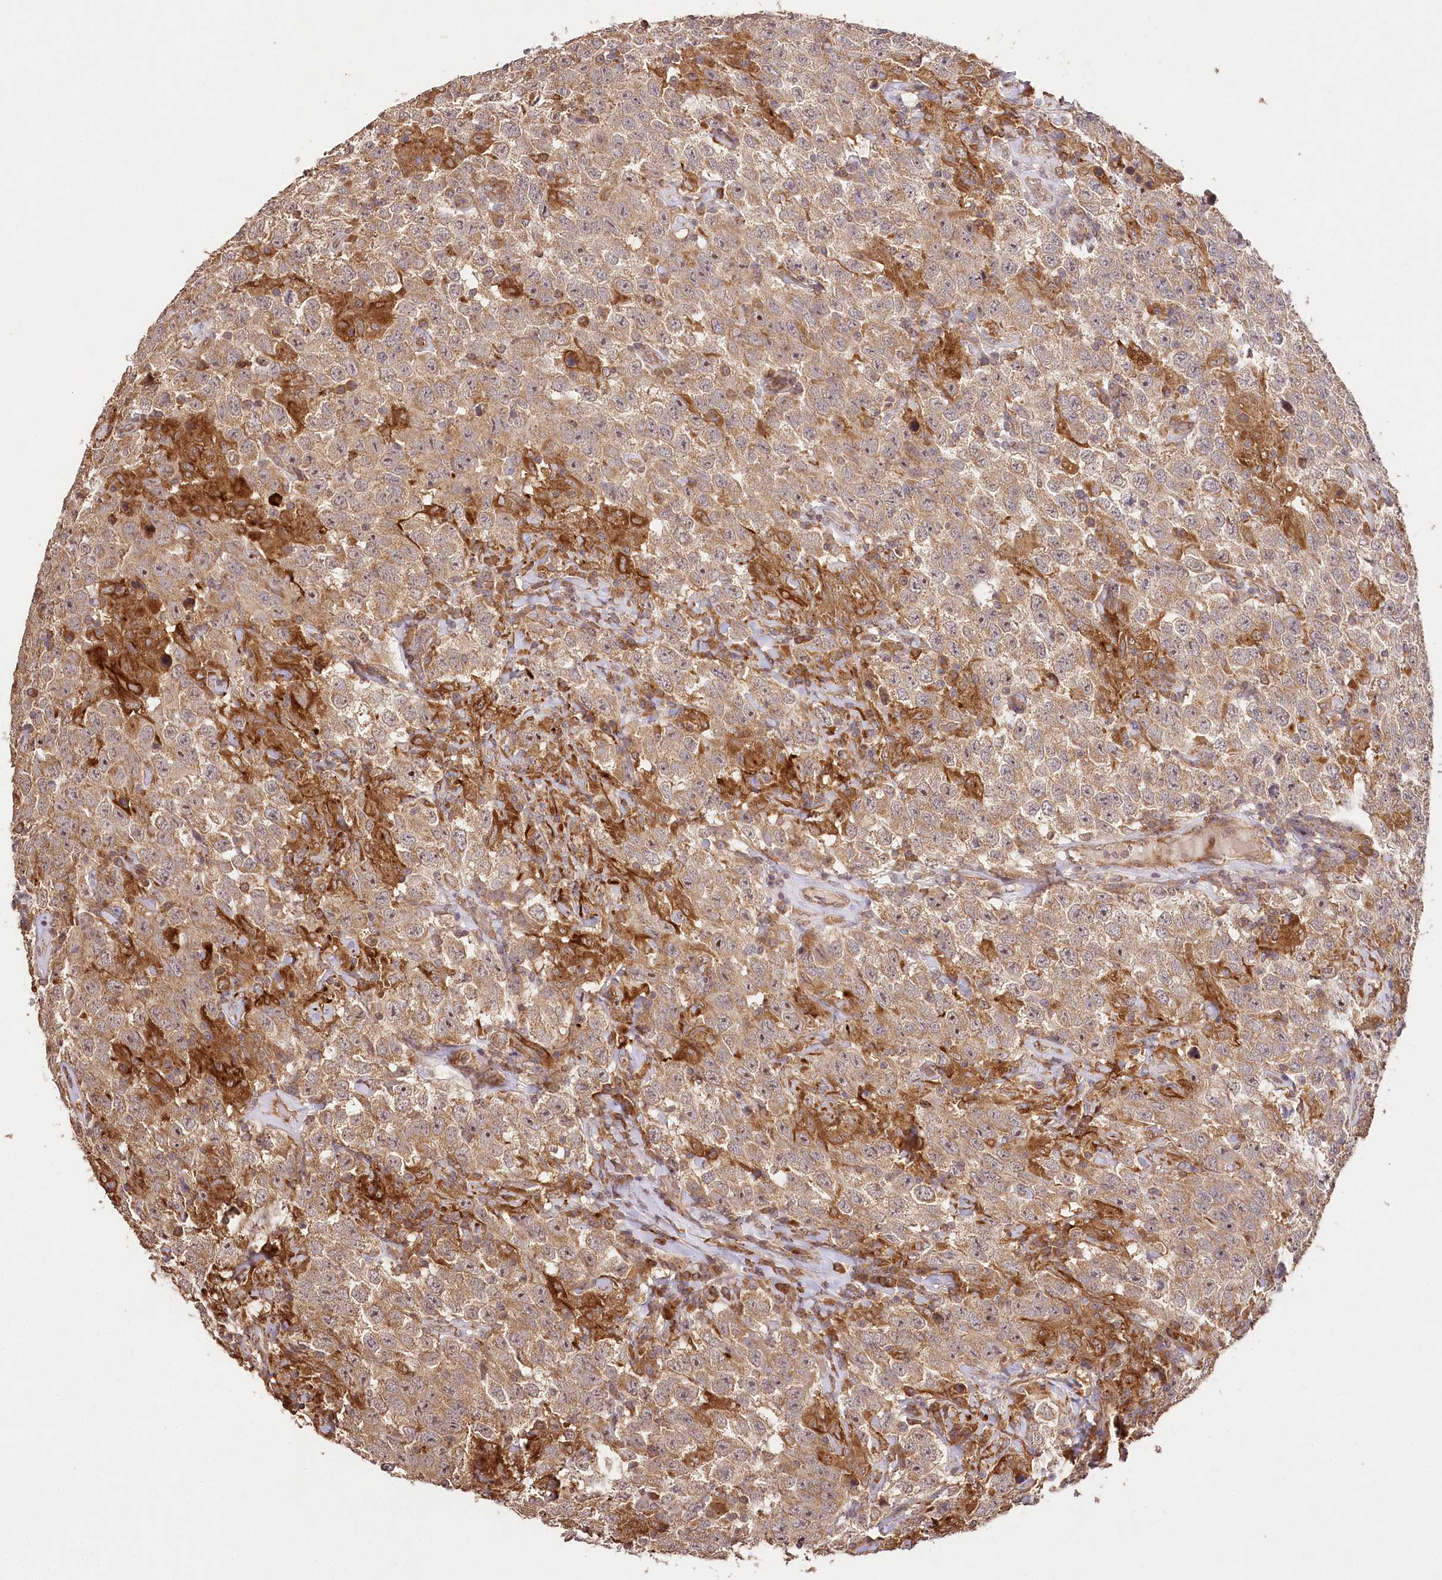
{"staining": {"intensity": "moderate", "quantity": ">75%", "location": "cytoplasmic/membranous,nuclear"}, "tissue": "testis cancer", "cell_type": "Tumor cells", "image_type": "cancer", "snomed": [{"axis": "morphology", "description": "Seminoma, NOS"}, {"axis": "topography", "description": "Testis"}], "caption": "Testis cancer (seminoma) tissue displays moderate cytoplasmic/membranous and nuclear staining in approximately >75% of tumor cells, visualized by immunohistochemistry.", "gene": "DMXL1", "patient": {"sex": "male", "age": 41}}